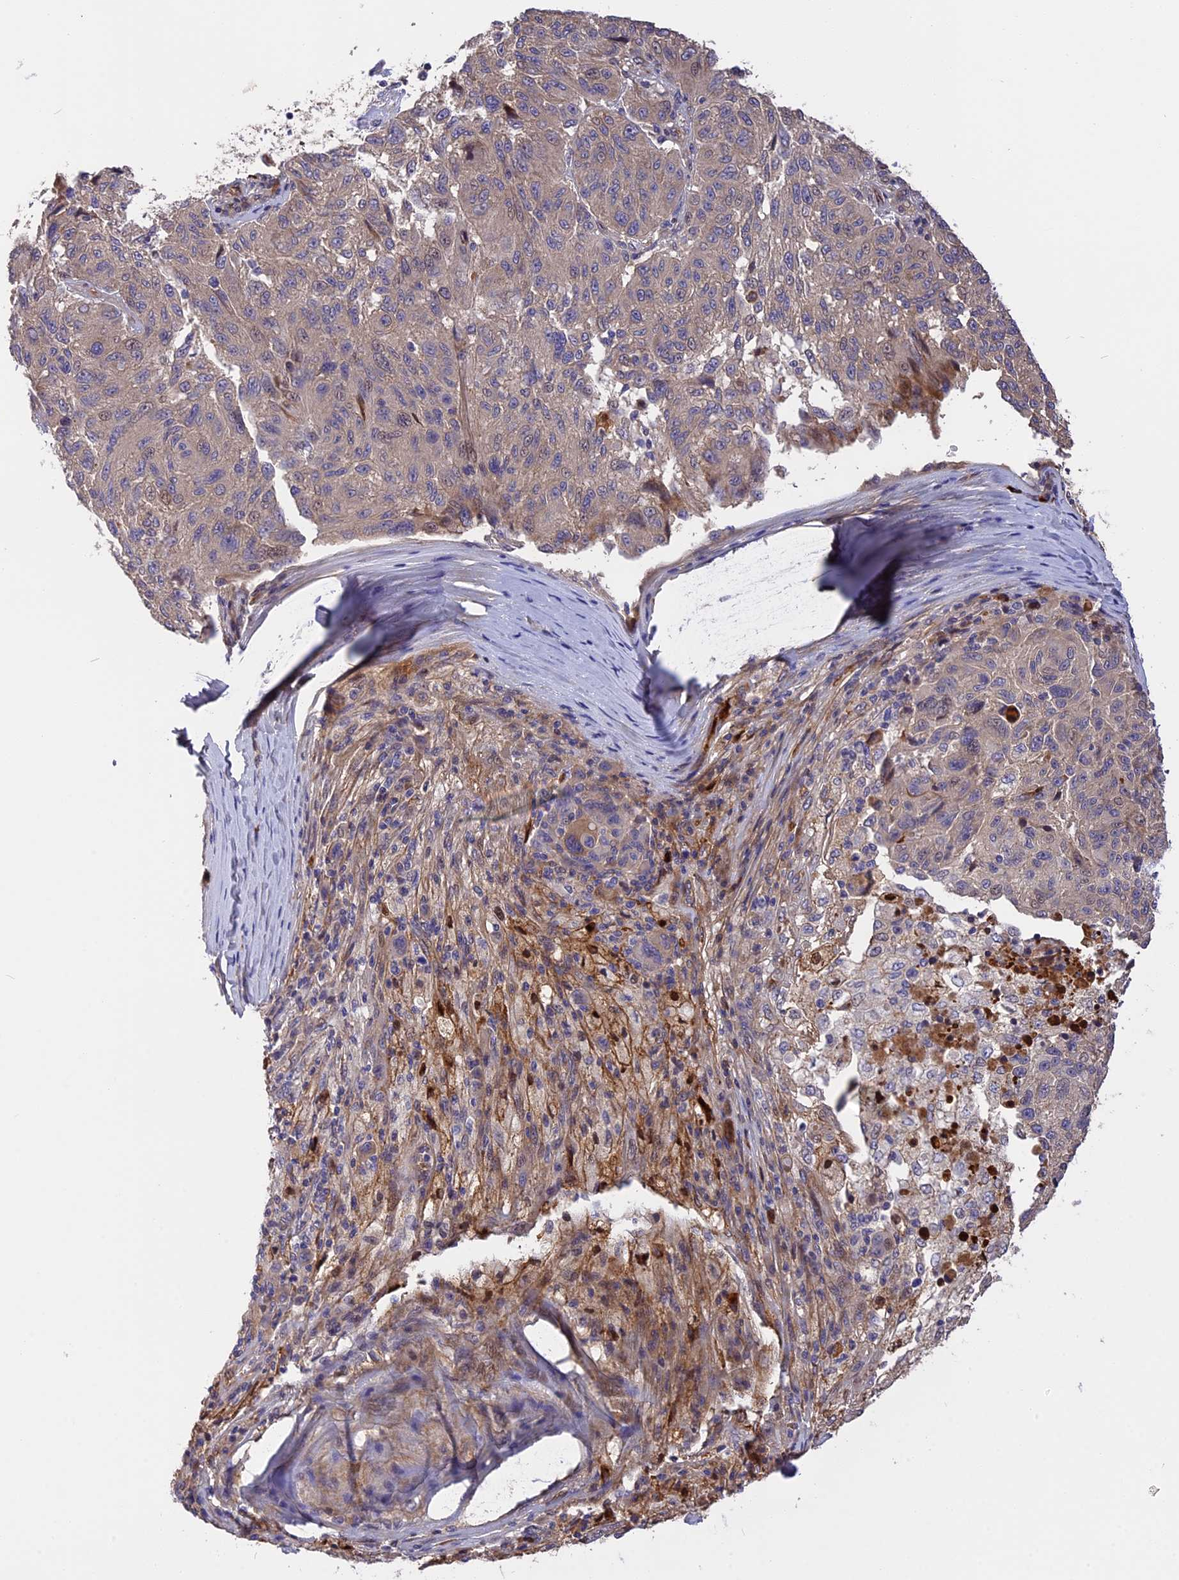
{"staining": {"intensity": "weak", "quantity": "<25%", "location": "cytoplasmic/membranous"}, "tissue": "melanoma", "cell_type": "Tumor cells", "image_type": "cancer", "snomed": [{"axis": "morphology", "description": "Malignant melanoma, NOS"}, {"axis": "topography", "description": "Skin"}], "caption": "Tumor cells show no significant protein positivity in malignant melanoma.", "gene": "MFSD2A", "patient": {"sex": "male", "age": 53}}